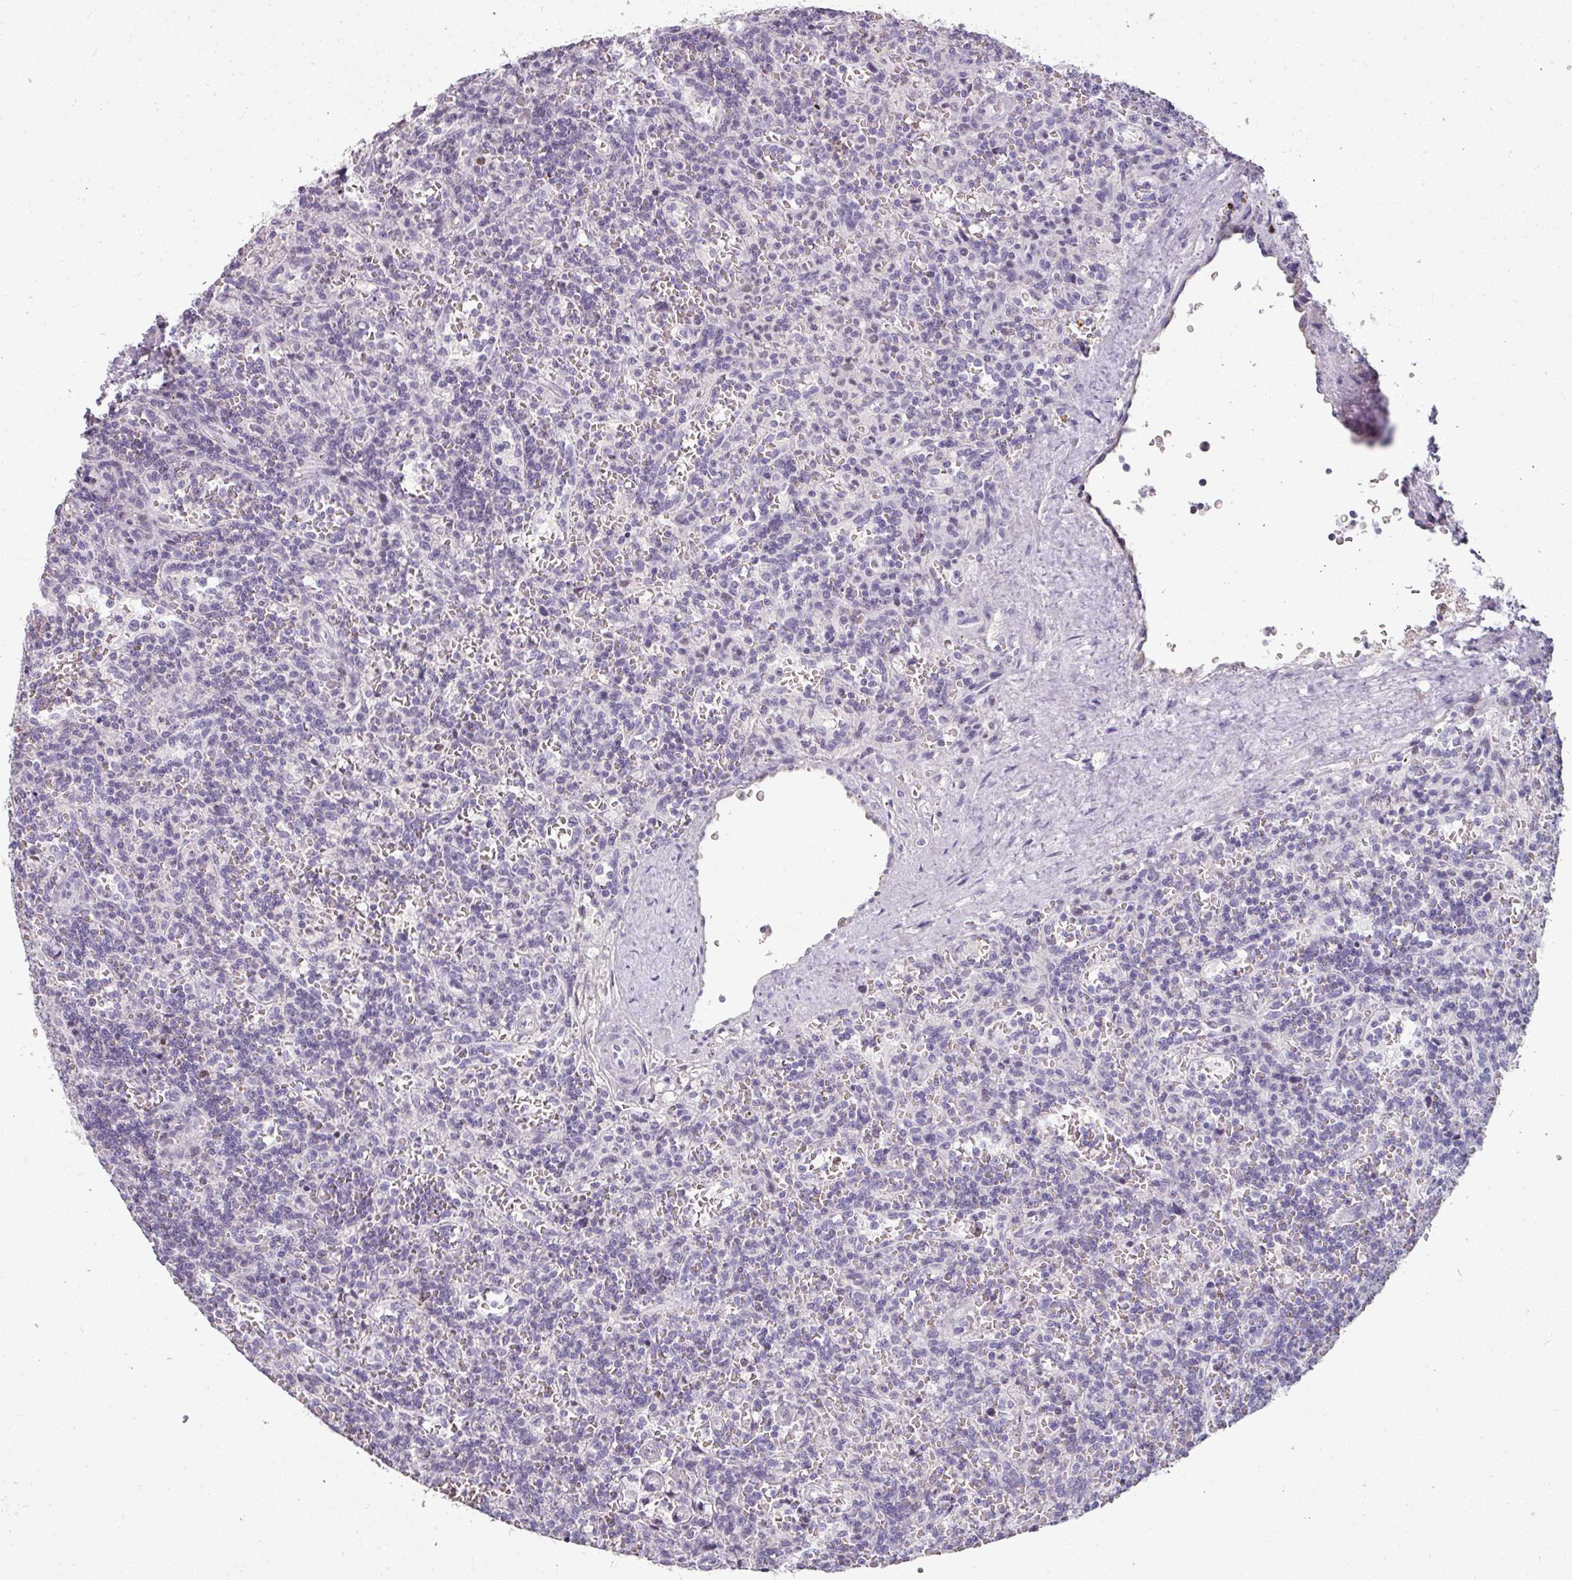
{"staining": {"intensity": "negative", "quantity": "none", "location": "none"}, "tissue": "lymphoma", "cell_type": "Tumor cells", "image_type": "cancer", "snomed": [{"axis": "morphology", "description": "Malignant lymphoma, non-Hodgkin's type, Low grade"}, {"axis": "topography", "description": "Spleen"}], "caption": "Protein analysis of lymphoma shows no significant expression in tumor cells.", "gene": "GTF2H3", "patient": {"sex": "male", "age": 73}}